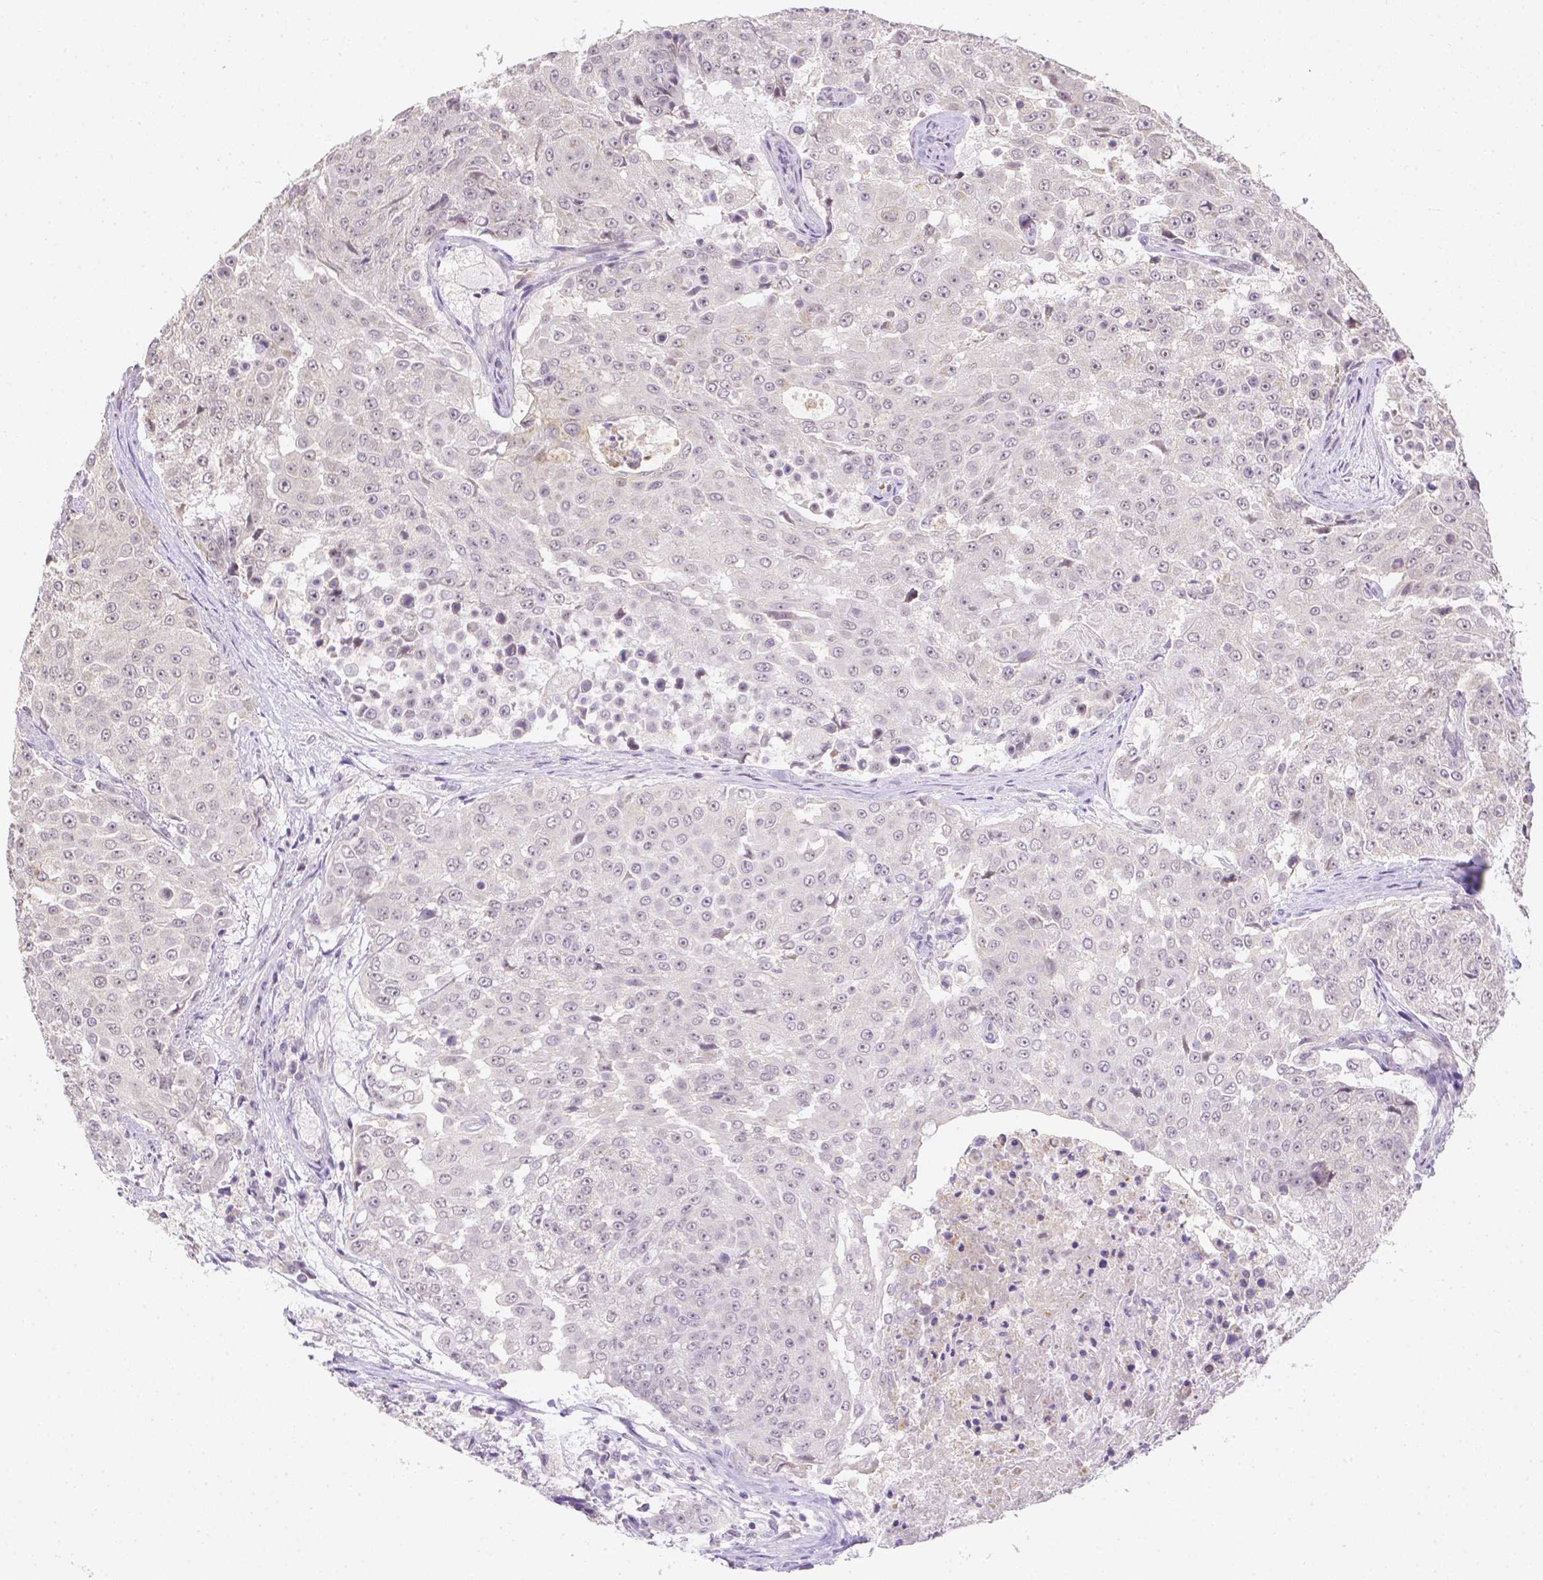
{"staining": {"intensity": "negative", "quantity": "none", "location": "none"}, "tissue": "urothelial cancer", "cell_type": "Tumor cells", "image_type": "cancer", "snomed": [{"axis": "morphology", "description": "Urothelial carcinoma, High grade"}, {"axis": "topography", "description": "Urinary bladder"}], "caption": "Immunohistochemical staining of human high-grade urothelial carcinoma reveals no significant staining in tumor cells. (Immunohistochemistry (ihc), brightfield microscopy, high magnification).", "gene": "ZNF280B", "patient": {"sex": "female", "age": 63}}